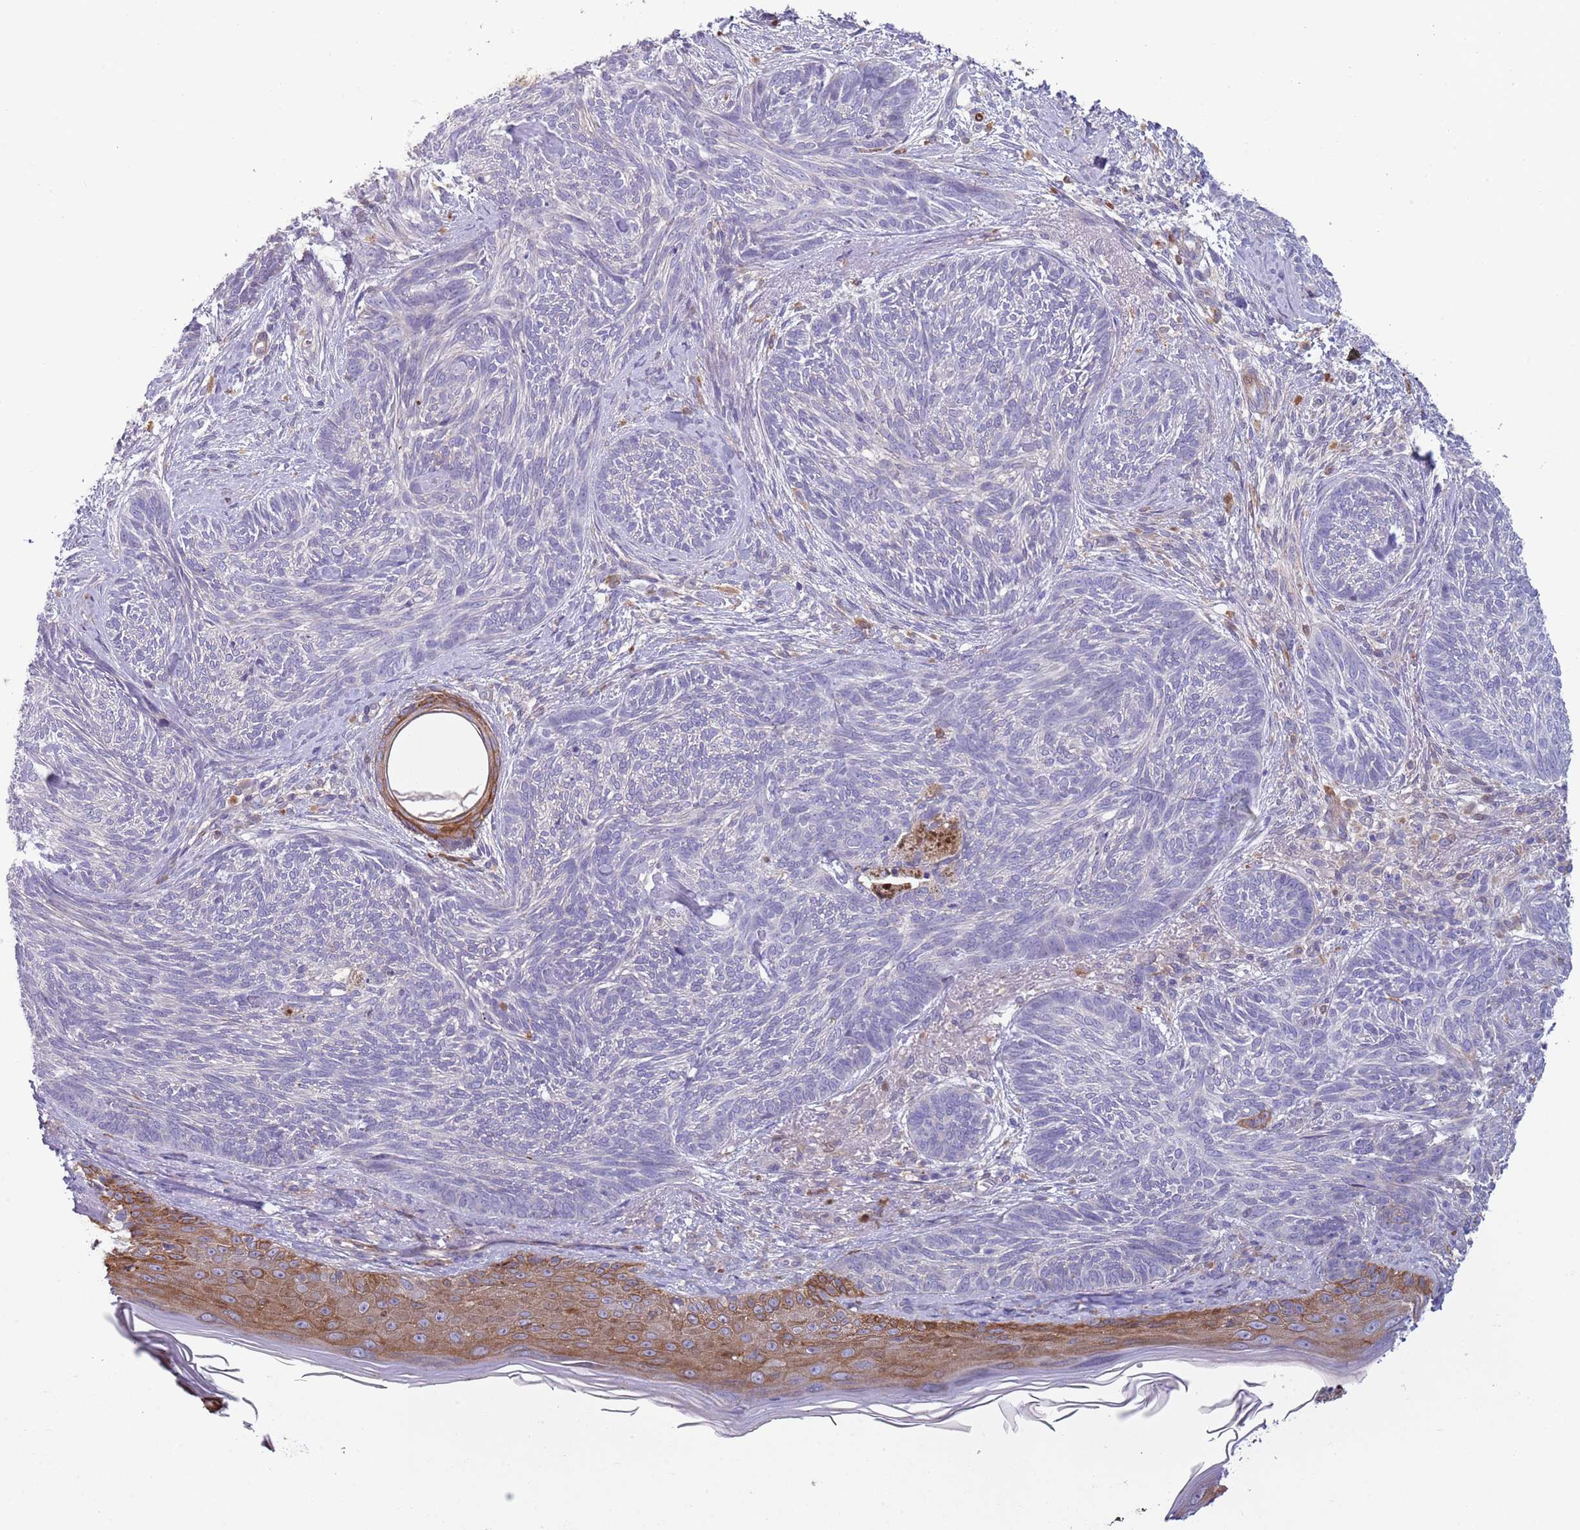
{"staining": {"intensity": "negative", "quantity": "none", "location": "none"}, "tissue": "skin cancer", "cell_type": "Tumor cells", "image_type": "cancer", "snomed": [{"axis": "morphology", "description": "Basal cell carcinoma"}, {"axis": "topography", "description": "Skin"}], "caption": "Tumor cells show no significant protein positivity in skin cancer (basal cell carcinoma).", "gene": "TINAGL1", "patient": {"sex": "male", "age": 73}}